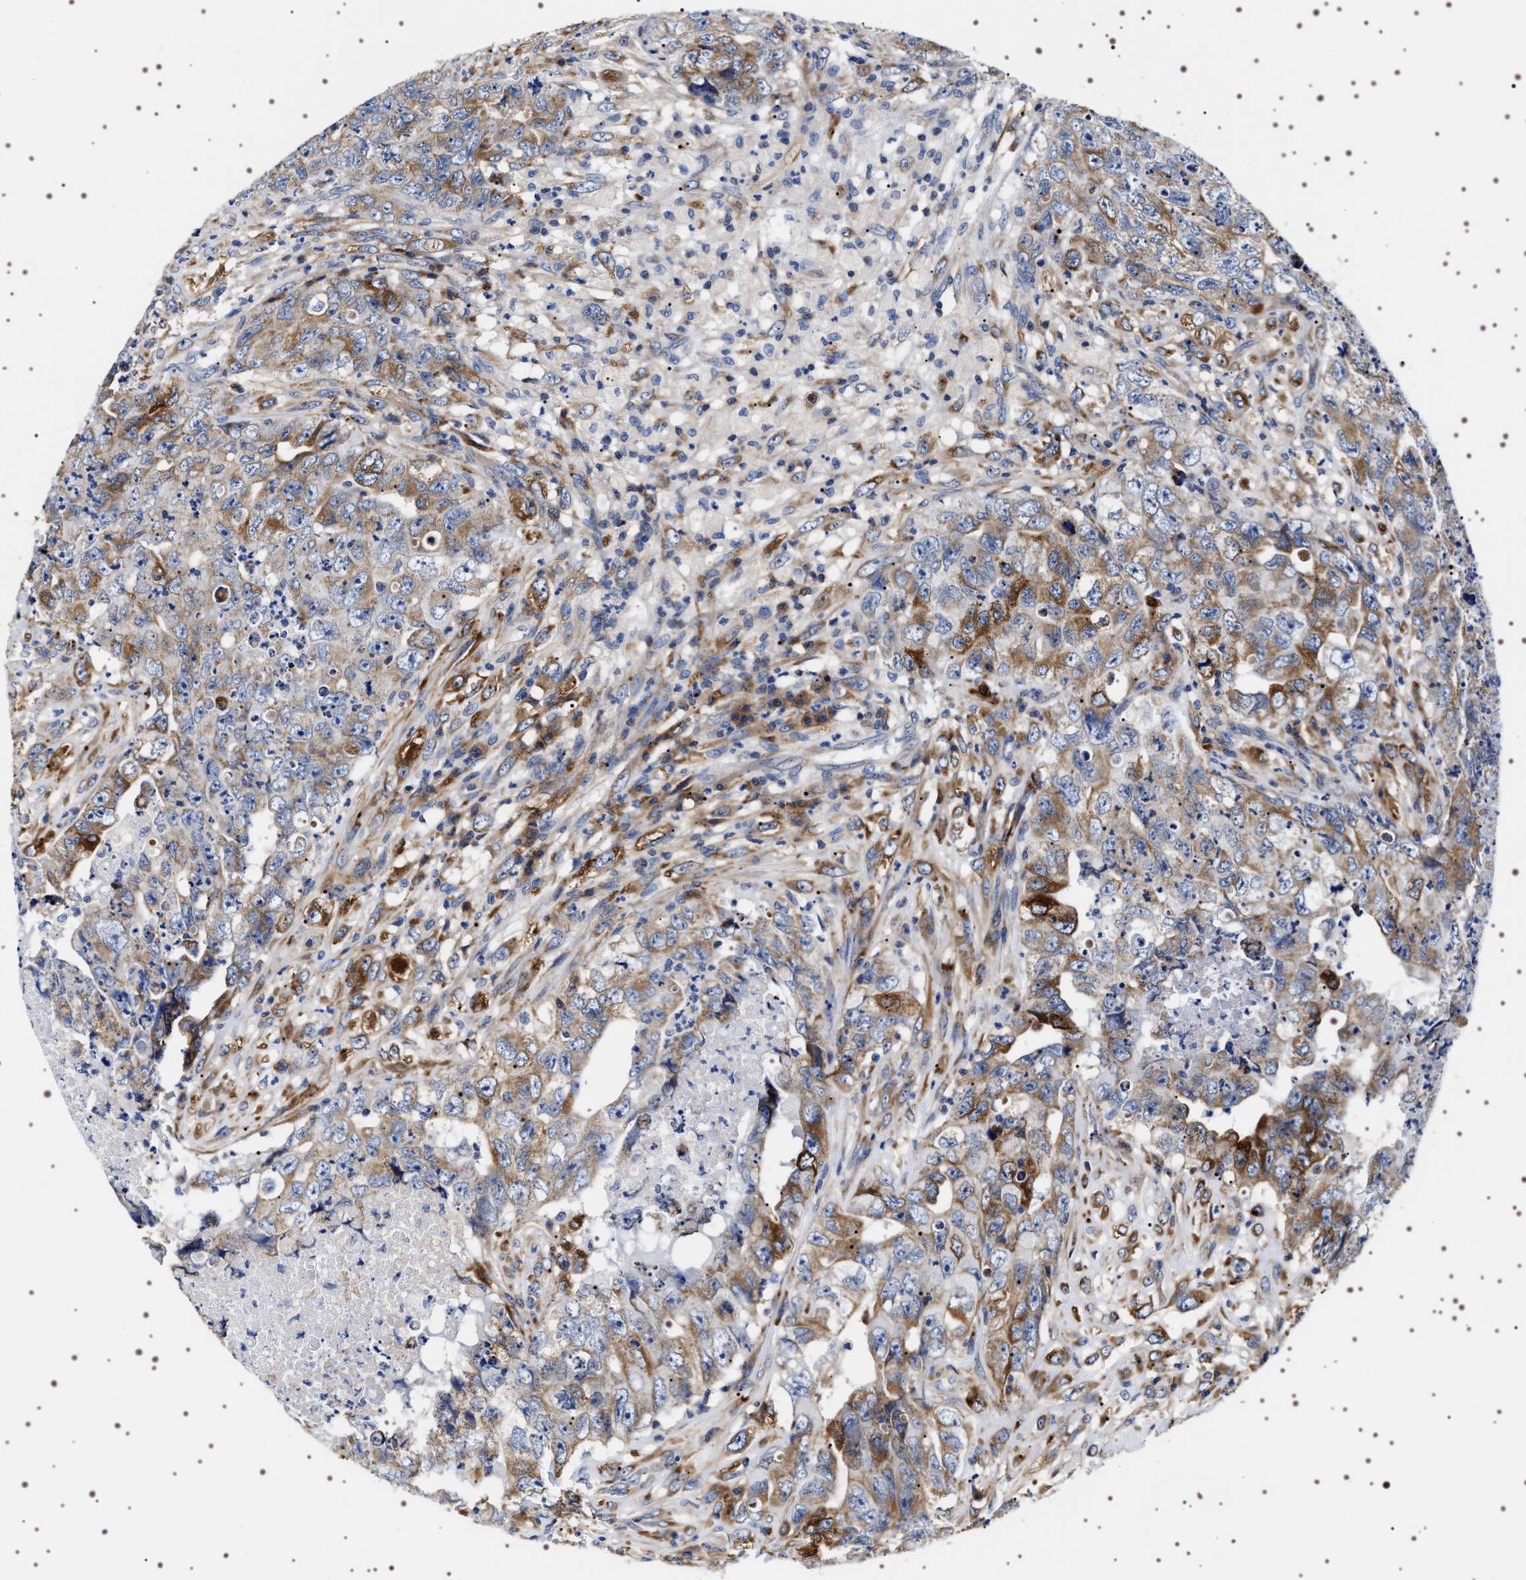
{"staining": {"intensity": "moderate", "quantity": ">75%", "location": "cytoplasmic/membranous"}, "tissue": "testis cancer", "cell_type": "Tumor cells", "image_type": "cancer", "snomed": [{"axis": "morphology", "description": "Carcinoma, Embryonal, NOS"}, {"axis": "topography", "description": "Testis"}], "caption": "Human testis embryonal carcinoma stained with a protein marker displays moderate staining in tumor cells.", "gene": "SQLE", "patient": {"sex": "male", "age": 32}}